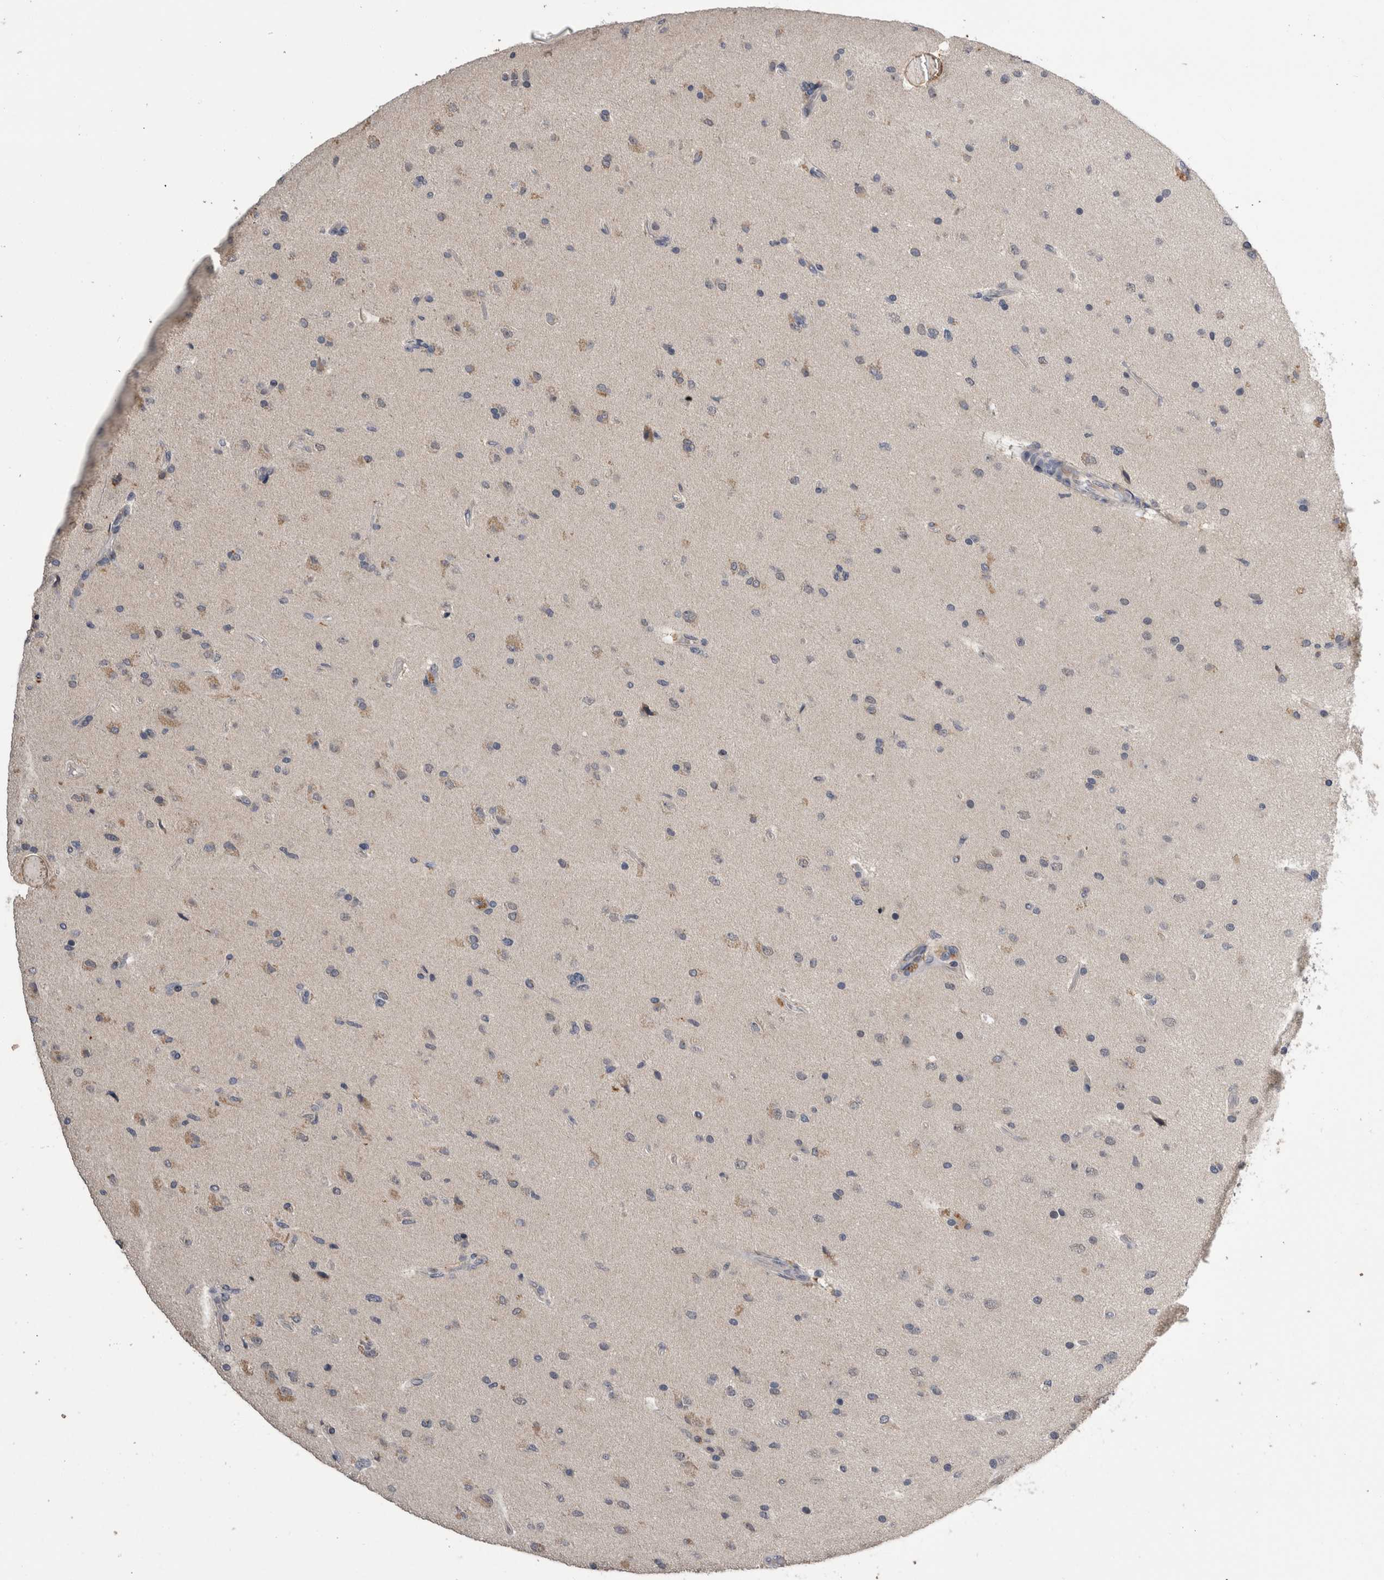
{"staining": {"intensity": "weak", "quantity": "<25%", "location": "cytoplasmic/membranous"}, "tissue": "glioma", "cell_type": "Tumor cells", "image_type": "cancer", "snomed": [{"axis": "morphology", "description": "Glioma, malignant, High grade"}, {"axis": "topography", "description": "Brain"}], "caption": "Protein analysis of glioma displays no significant expression in tumor cells.", "gene": "ANXA13", "patient": {"sex": "male", "age": 72}}